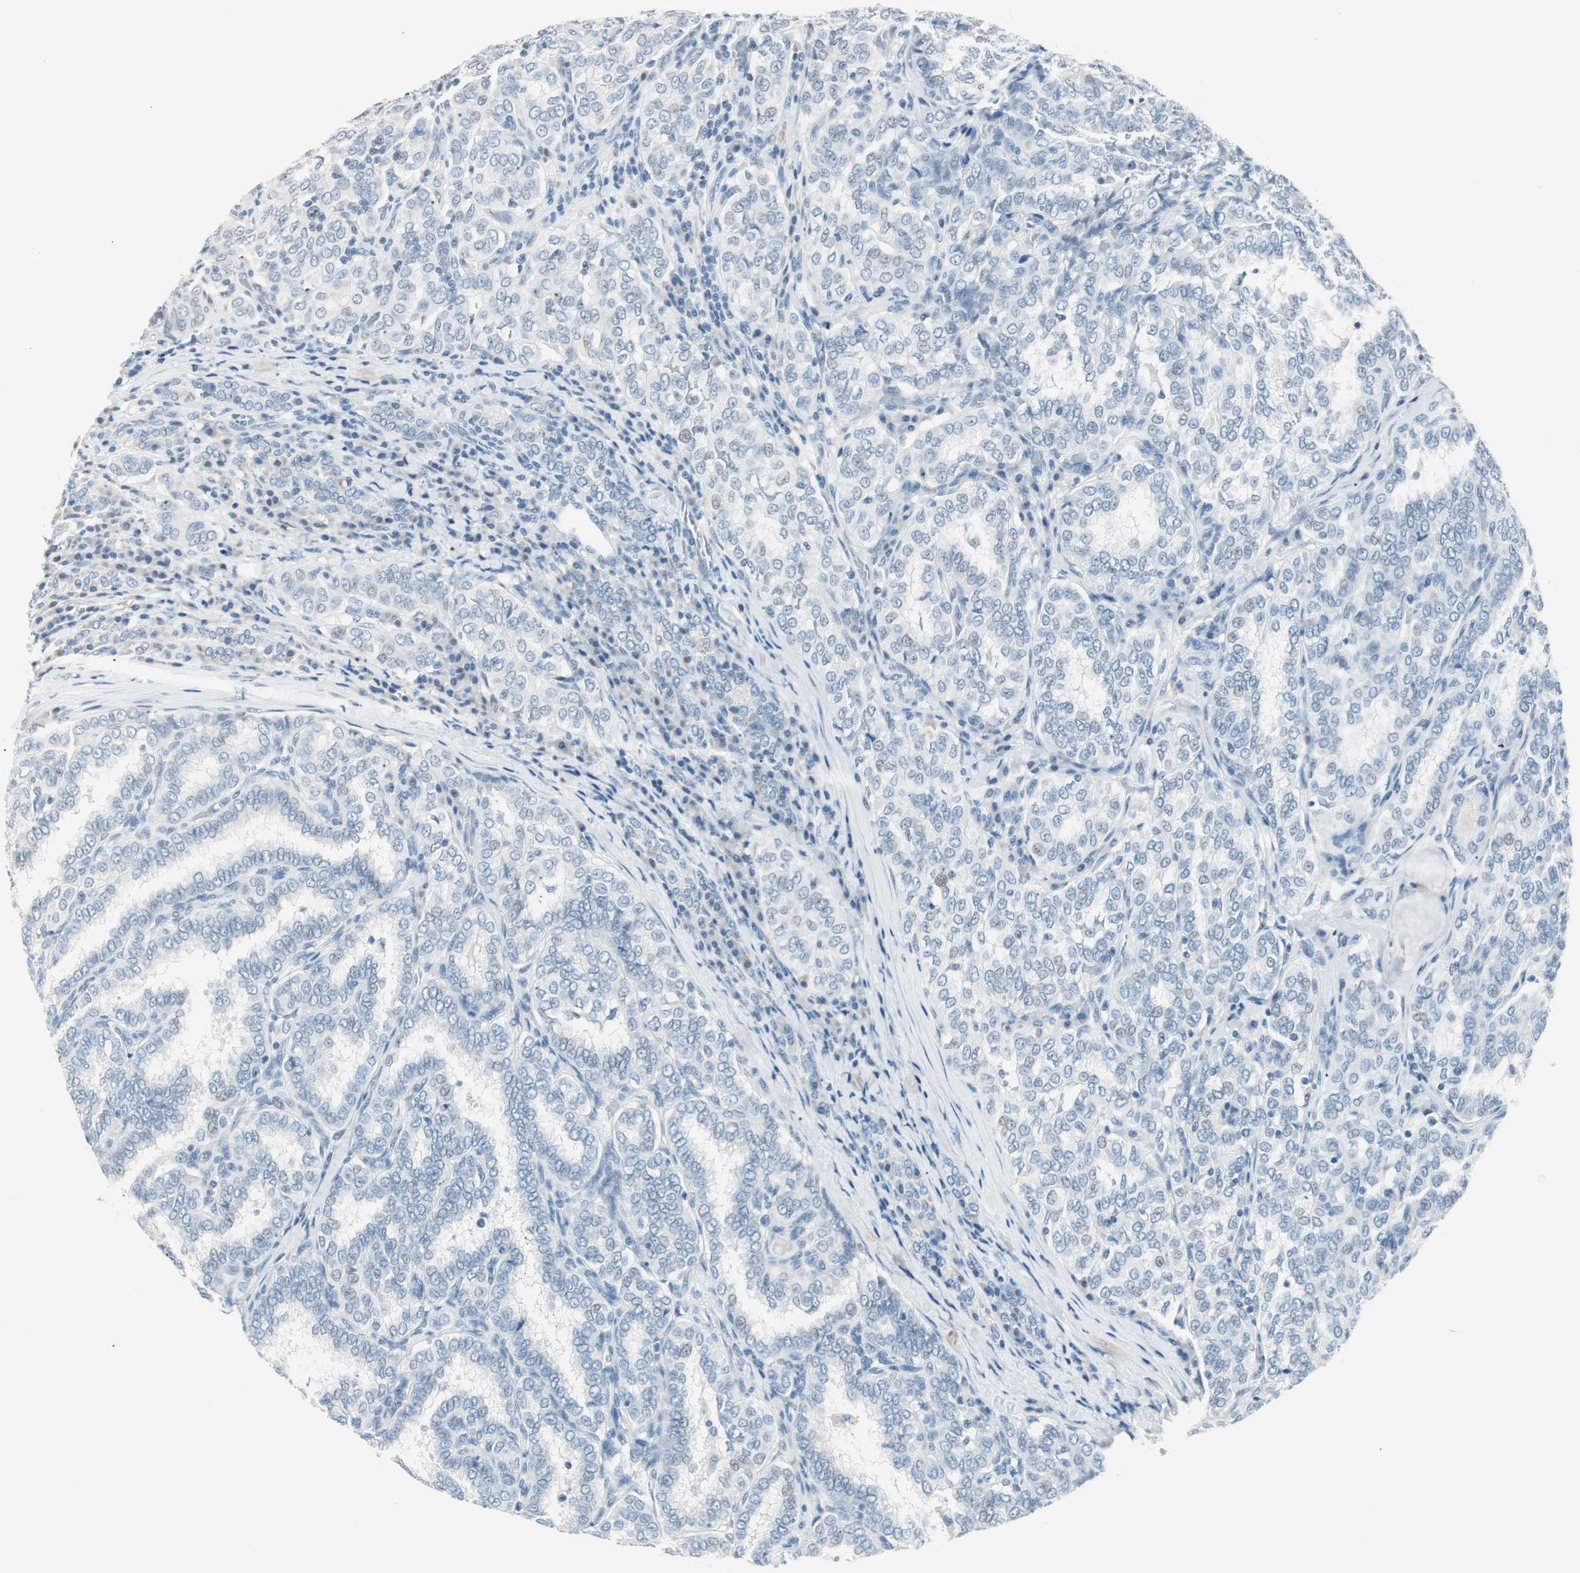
{"staining": {"intensity": "negative", "quantity": "none", "location": "none"}, "tissue": "thyroid cancer", "cell_type": "Tumor cells", "image_type": "cancer", "snomed": [{"axis": "morphology", "description": "Papillary adenocarcinoma, NOS"}, {"axis": "topography", "description": "Thyroid gland"}], "caption": "High magnification brightfield microscopy of papillary adenocarcinoma (thyroid) stained with DAB (3,3'-diaminobenzidine) (brown) and counterstained with hematoxylin (blue): tumor cells show no significant positivity. (DAB (3,3'-diaminobenzidine) IHC visualized using brightfield microscopy, high magnification).", "gene": "HOXB13", "patient": {"sex": "female", "age": 30}}